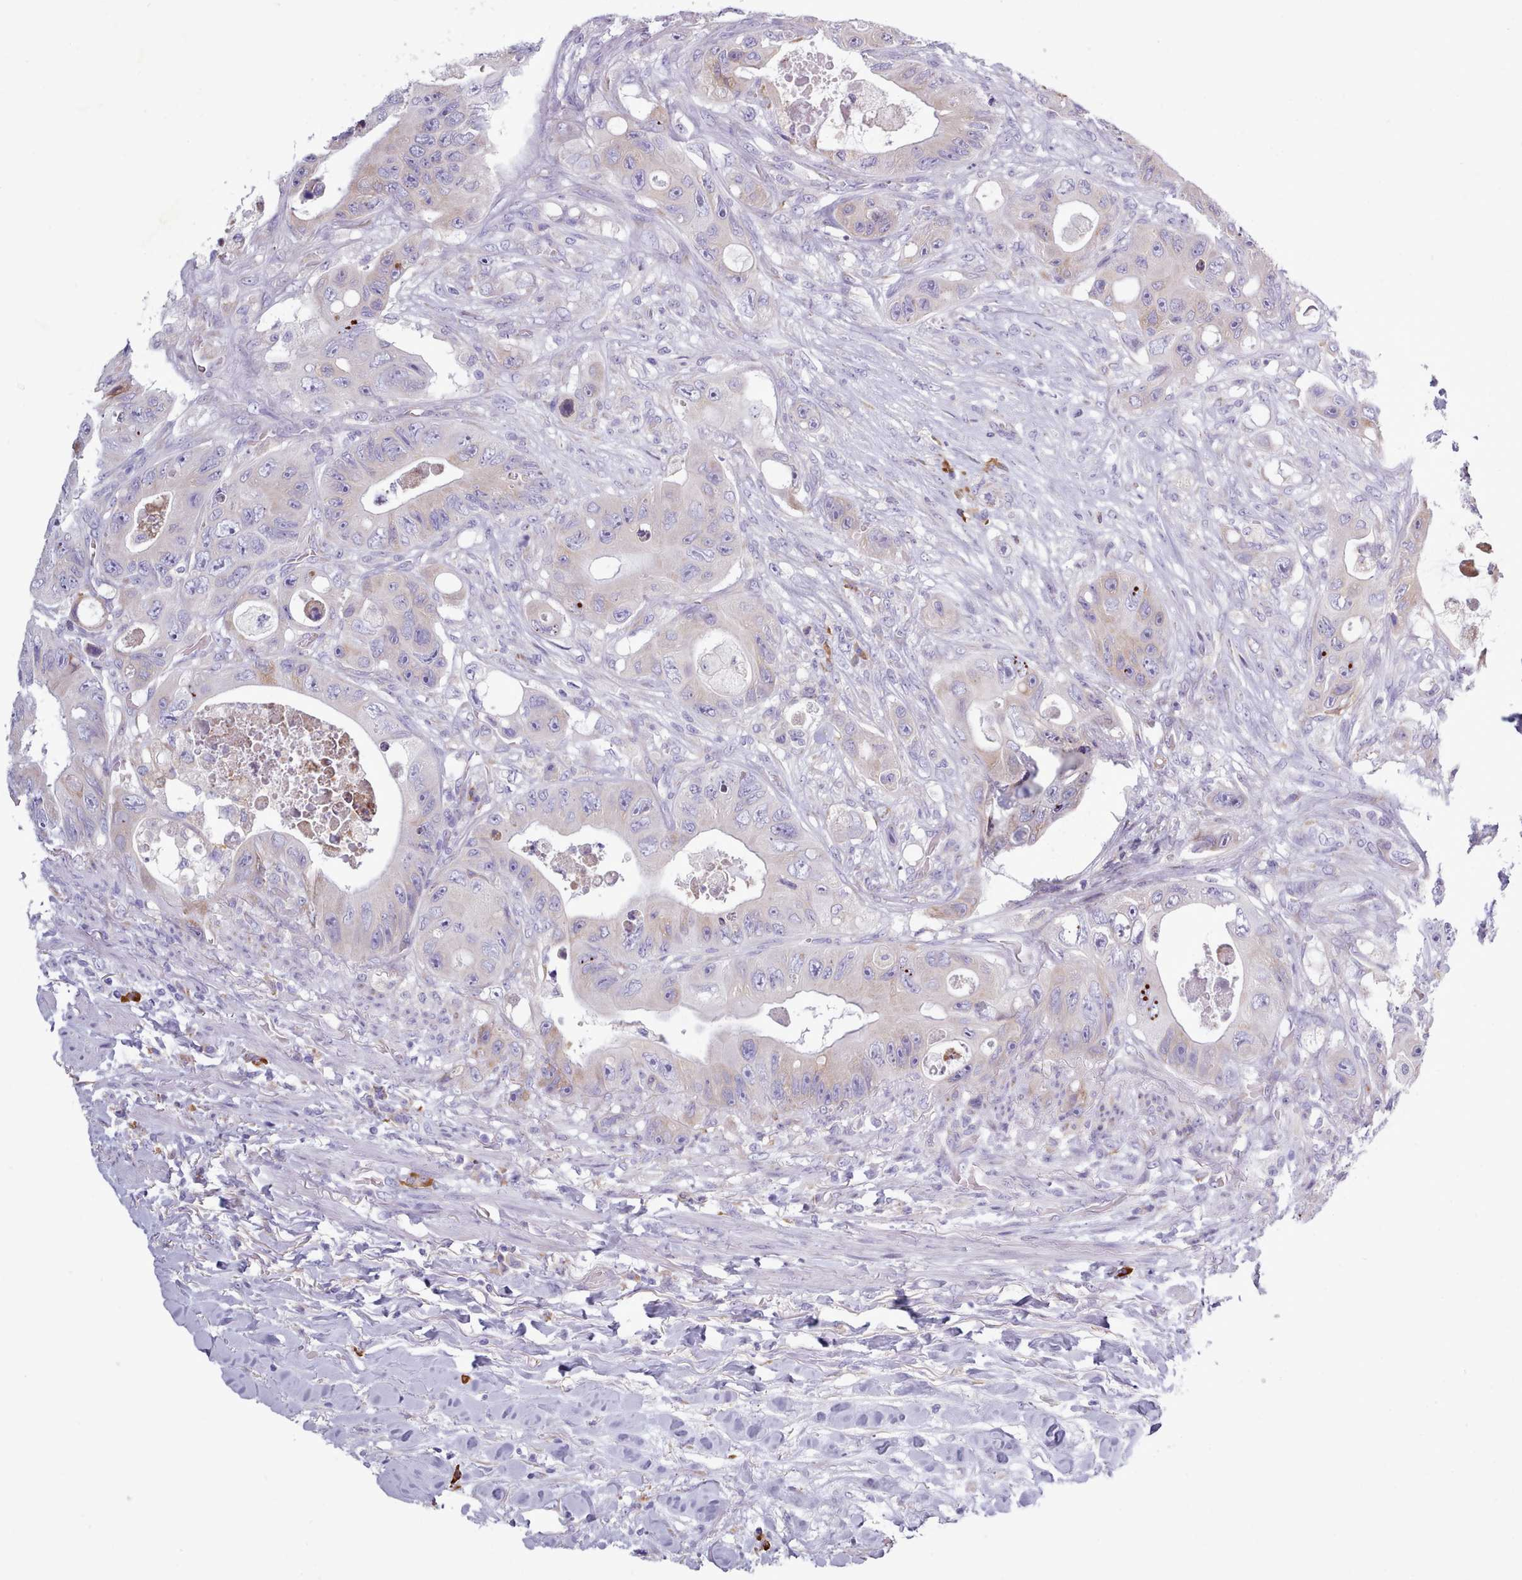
{"staining": {"intensity": "negative", "quantity": "none", "location": "none"}, "tissue": "colorectal cancer", "cell_type": "Tumor cells", "image_type": "cancer", "snomed": [{"axis": "morphology", "description": "Adenocarcinoma, NOS"}, {"axis": "topography", "description": "Colon"}], "caption": "Image shows no protein expression in tumor cells of colorectal cancer tissue.", "gene": "XKR8", "patient": {"sex": "female", "age": 46}}